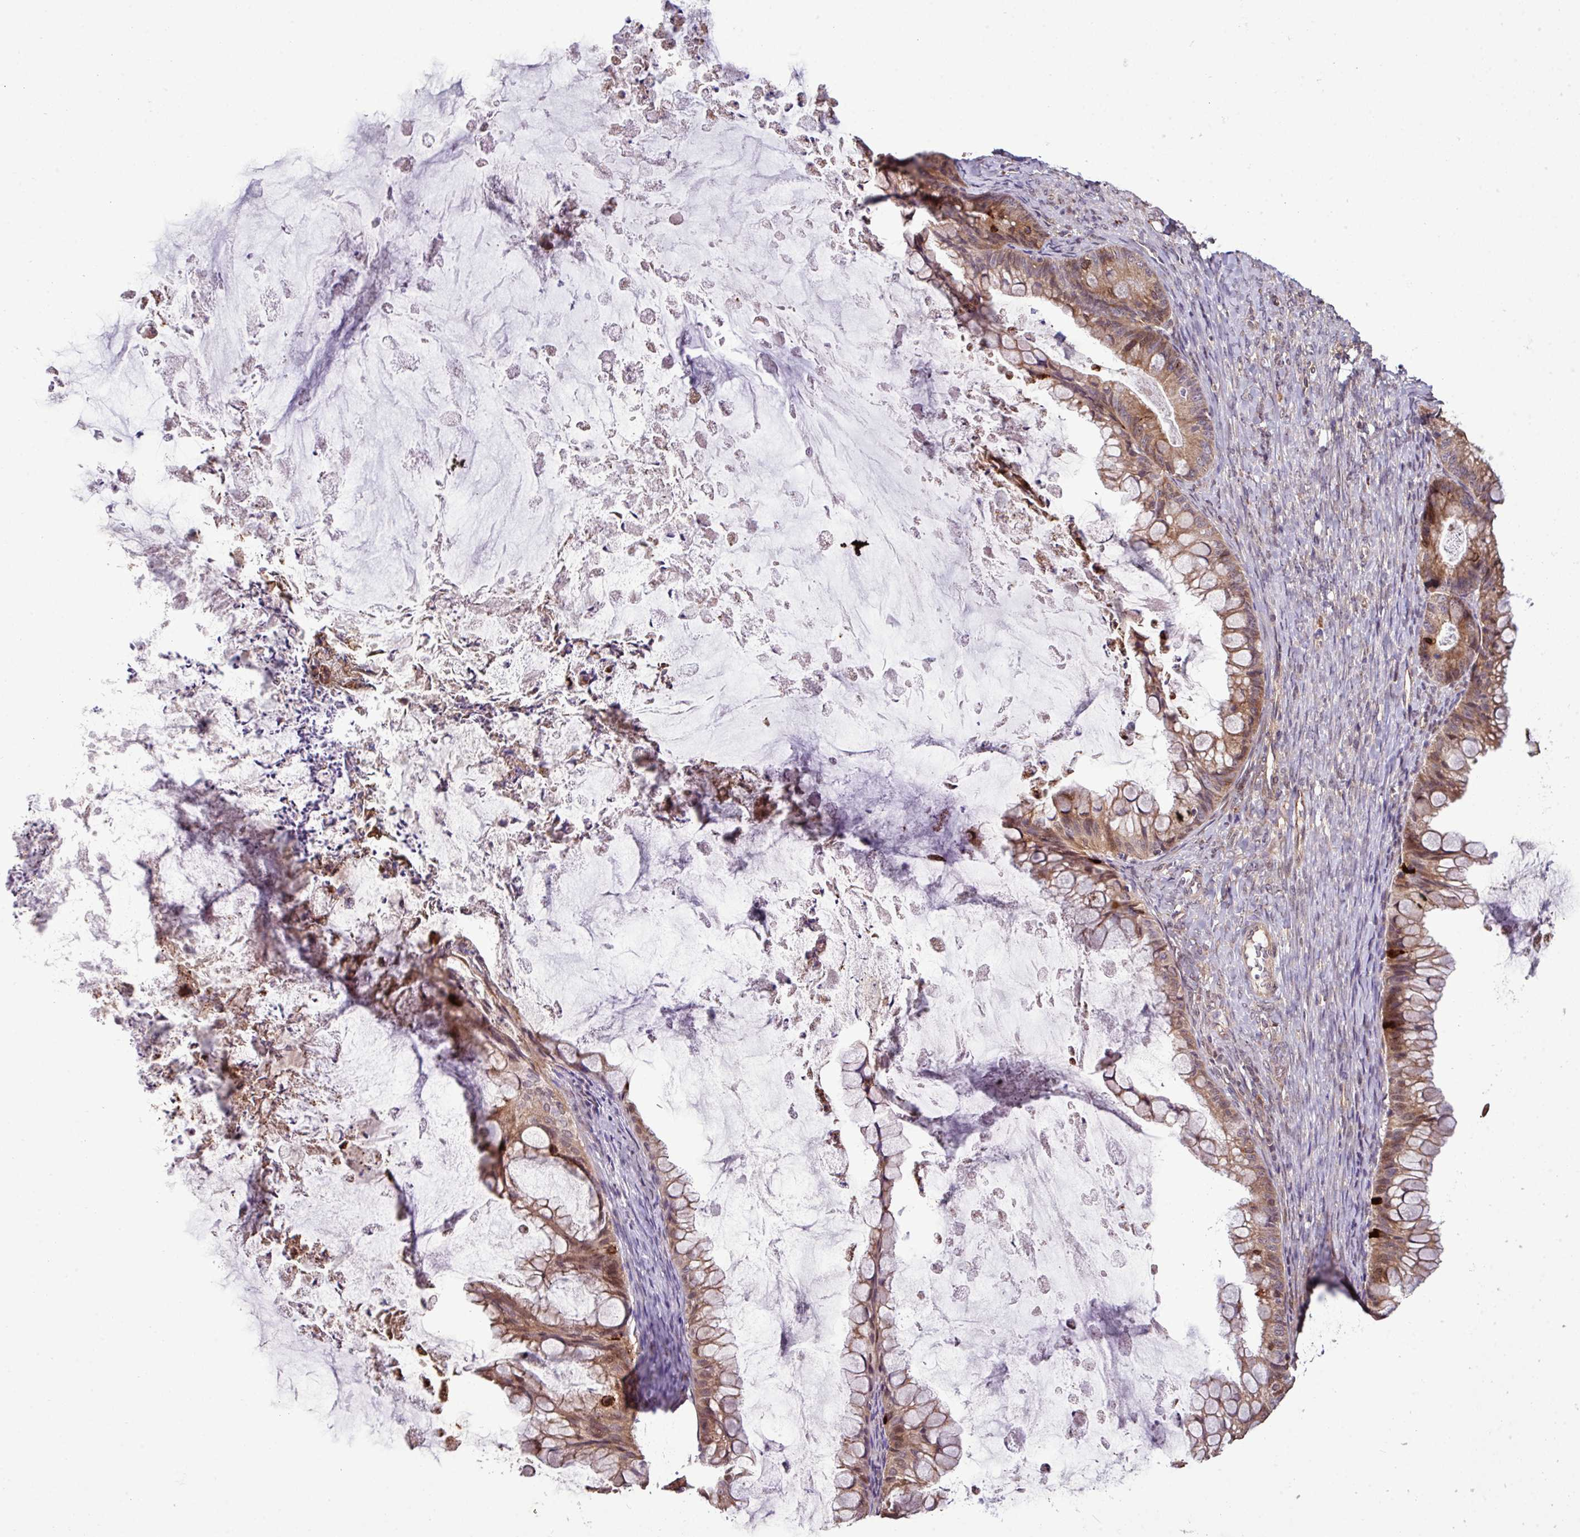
{"staining": {"intensity": "moderate", "quantity": ">75%", "location": "cytoplasmic/membranous,nuclear"}, "tissue": "ovarian cancer", "cell_type": "Tumor cells", "image_type": "cancer", "snomed": [{"axis": "morphology", "description": "Cystadenocarcinoma, mucinous, NOS"}, {"axis": "topography", "description": "Ovary"}], "caption": "Protein expression analysis of mucinous cystadenocarcinoma (ovarian) displays moderate cytoplasmic/membranous and nuclear expression in approximately >75% of tumor cells.", "gene": "XIAP", "patient": {"sex": "female", "age": 35}}